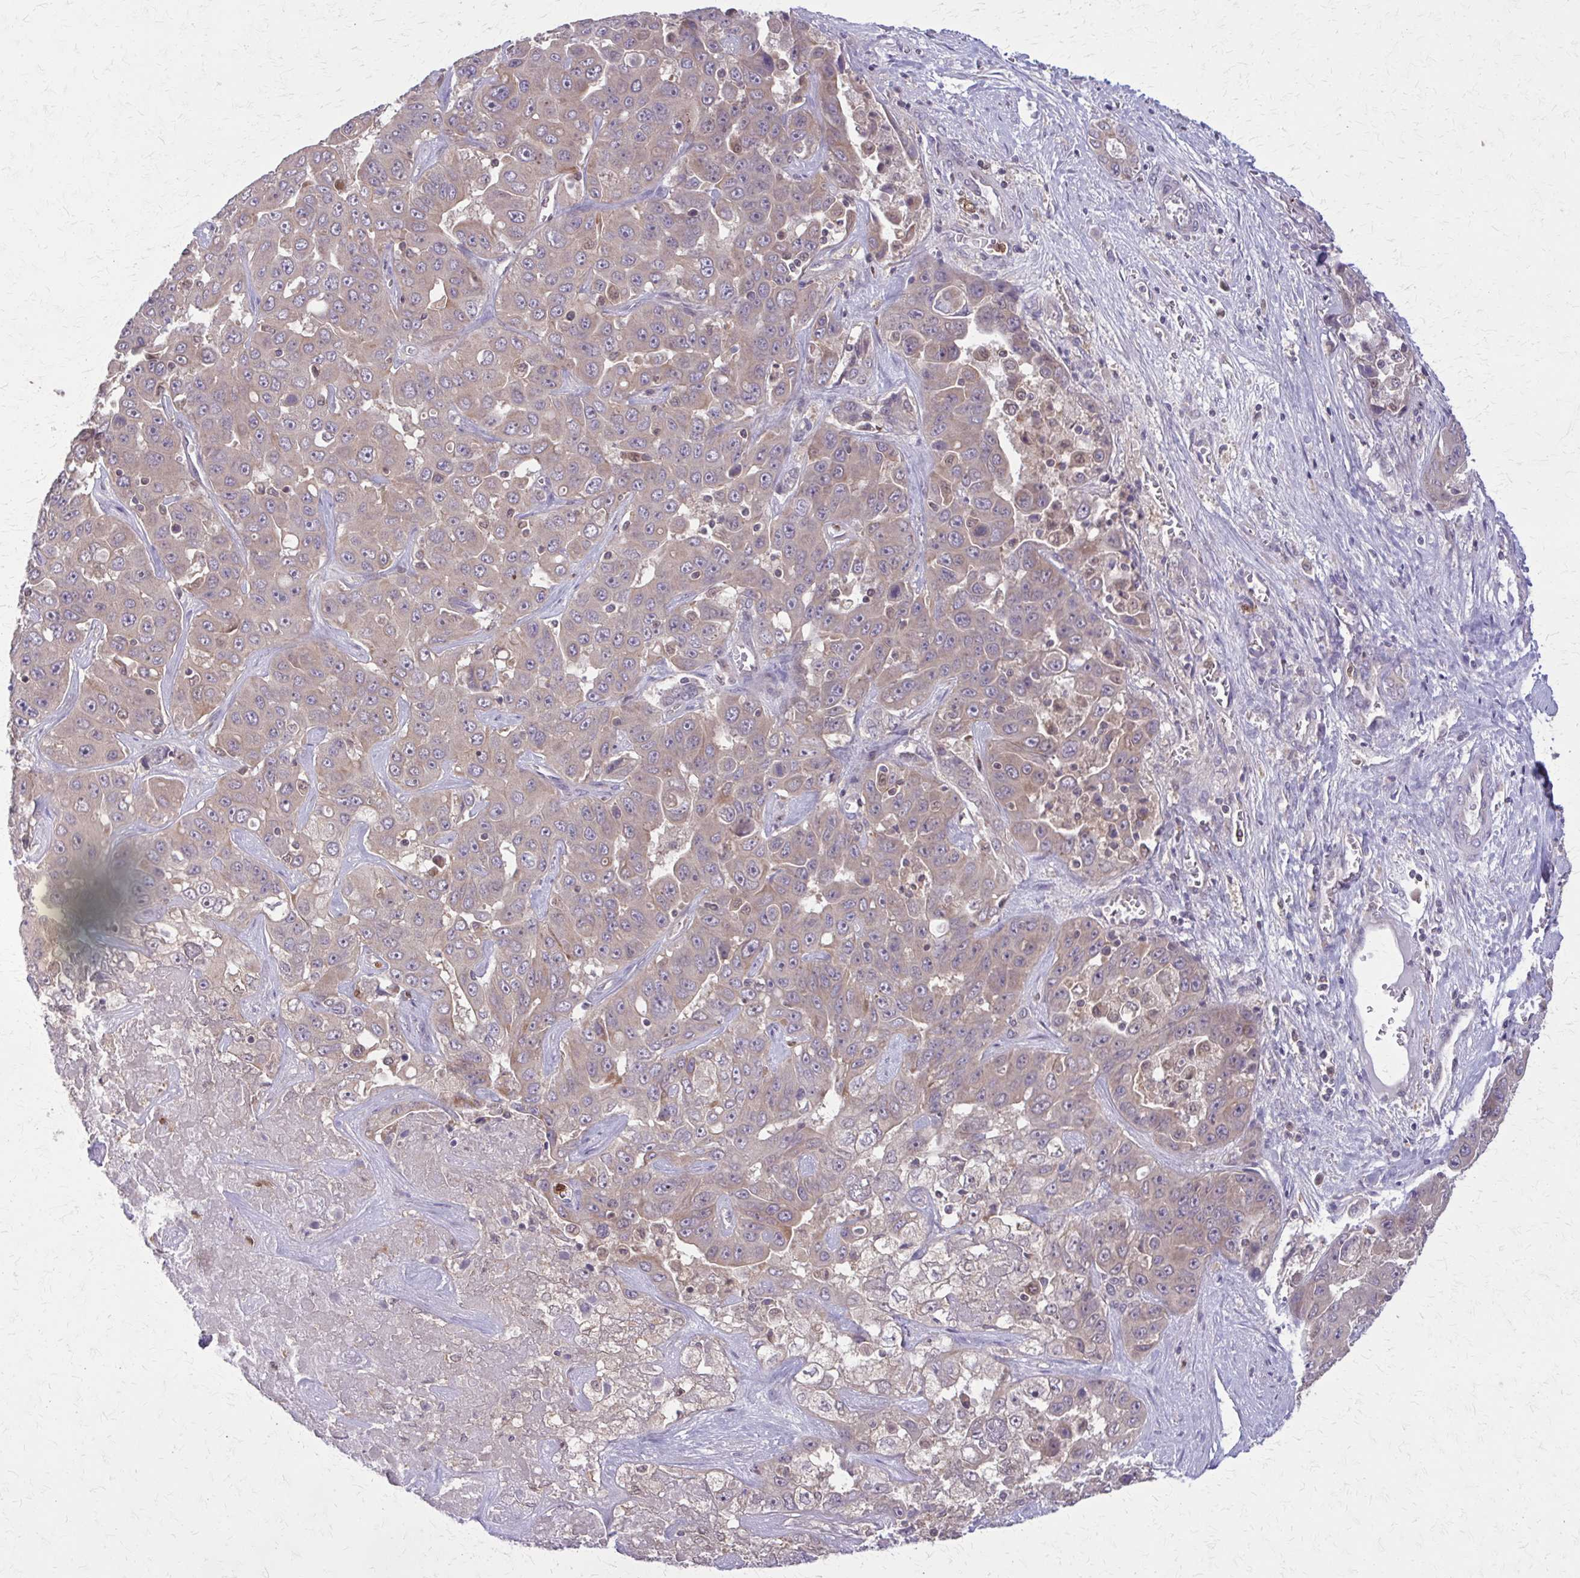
{"staining": {"intensity": "weak", "quantity": "25%-75%", "location": "cytoplasmic/membranous"}, "tissue": "liver cancer", "cell_type": "Tumor cells", "image_type": "cancer", "snomed": [{"axis": "morphology", "description": "Cholangiocarcinoma"}, {"axis": "topography", "description": "Liver"}], "caption": "Liver cancer (cholangiocarcinoma) stained for a protein (brown) displays weak cytoplasmic/membranous positive expression in about 25%-75% of tumor cells.", "gene": "NRBF2", "patient": {"sex": "female", "age": 52}}